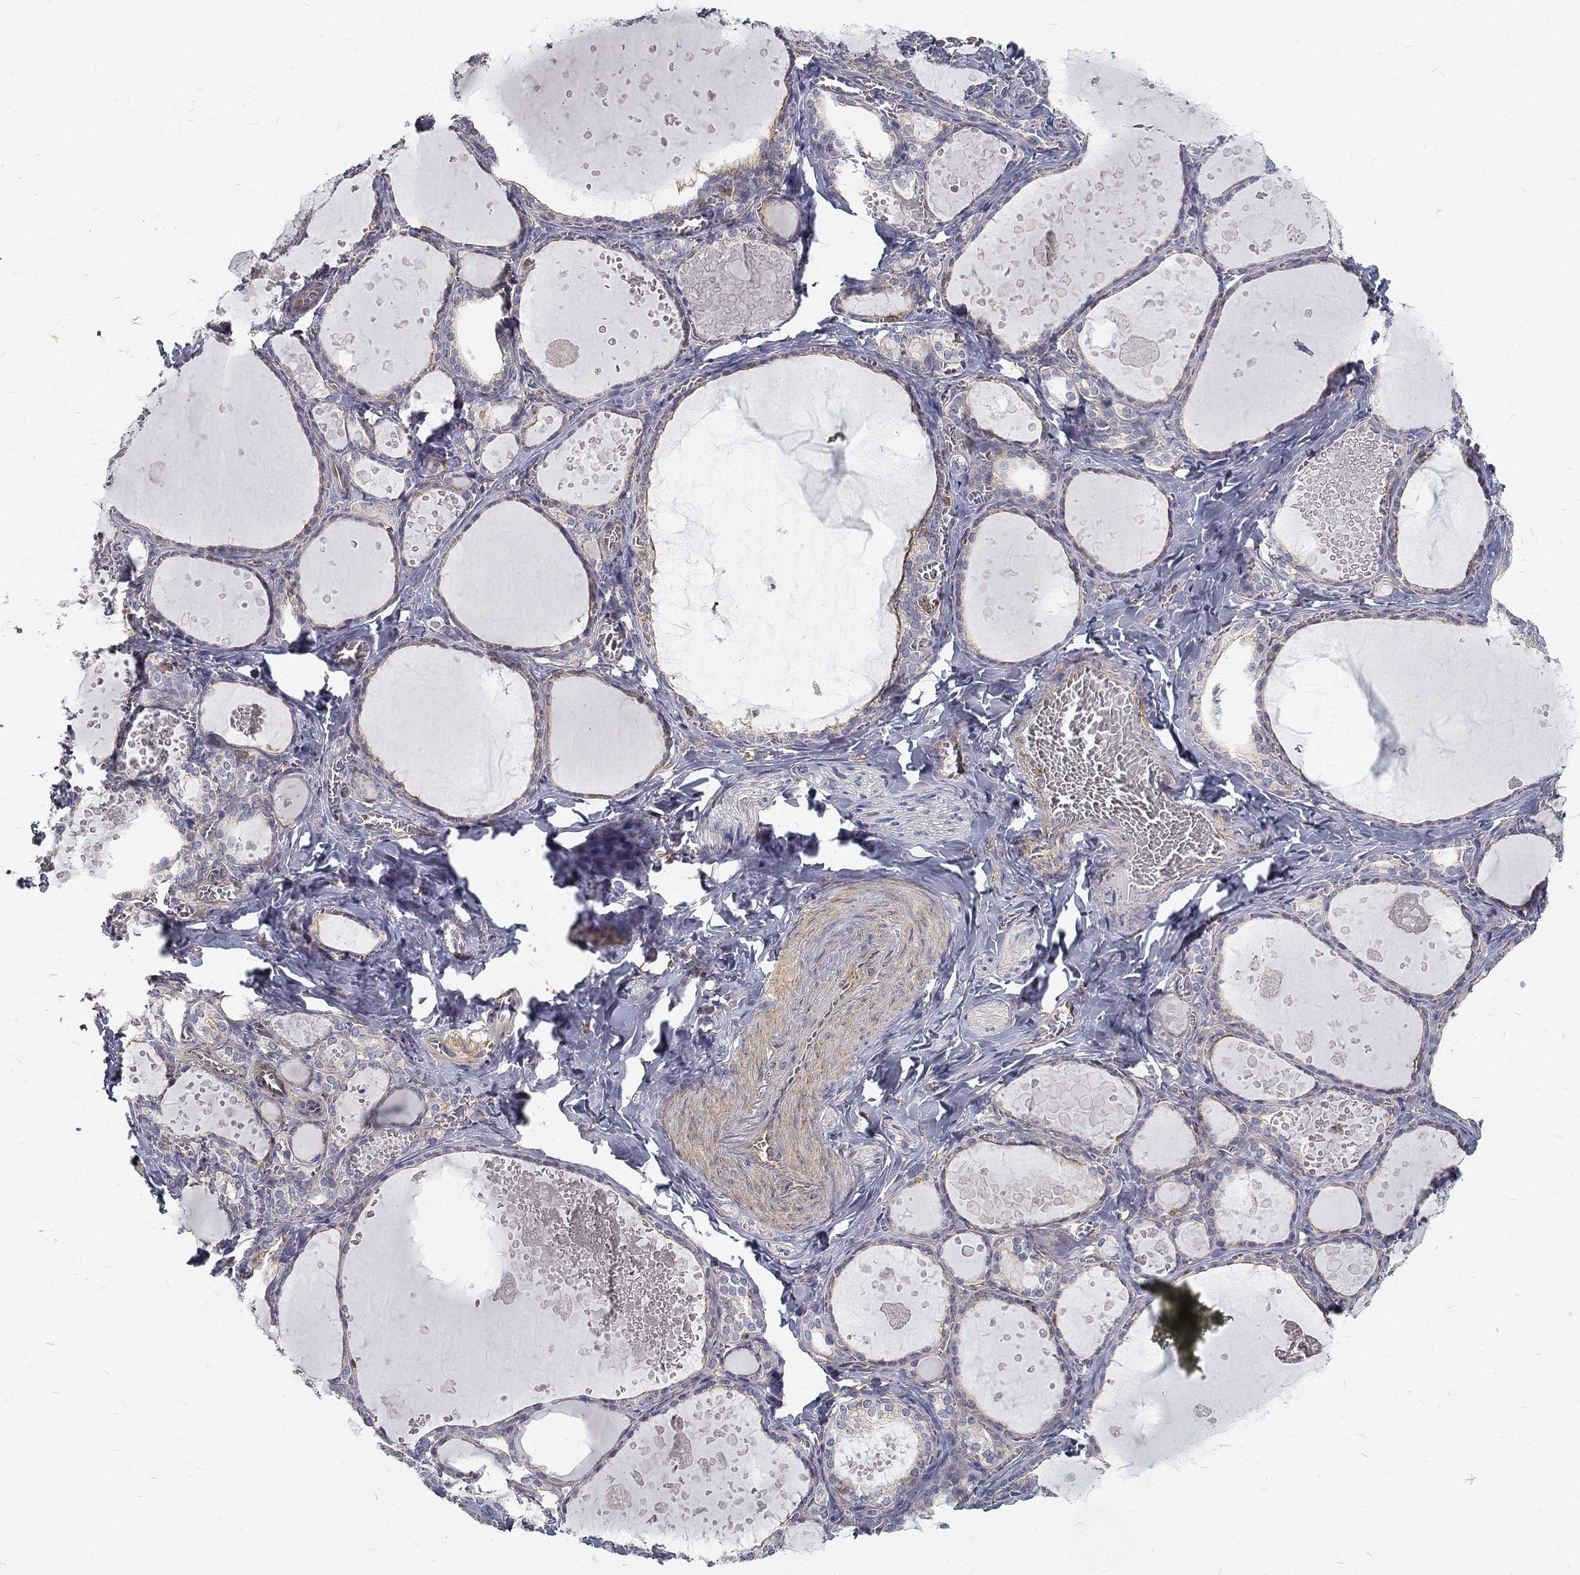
{"staining": {"intensity": "moderate", "quantity": "<25%", "location": "cytoplasmic/membranous"}, "tissue": "thyroid gland", "cell_type": "Glandular cells", "image_type": "normal", "snomed": [{"axis": "morphology", "description": "Normal tissue, NOS"}, {"axis": "topography", "description": "Thyroid gland"}], "caption": "Immunohistochemical staining of benign human thyroid gland shows moderate cytoplasmic/membranous protein expression in approximately <25% of glandular cells.", "gene": "MTMR11", "patient": {"sex": "female", "age": 56}}